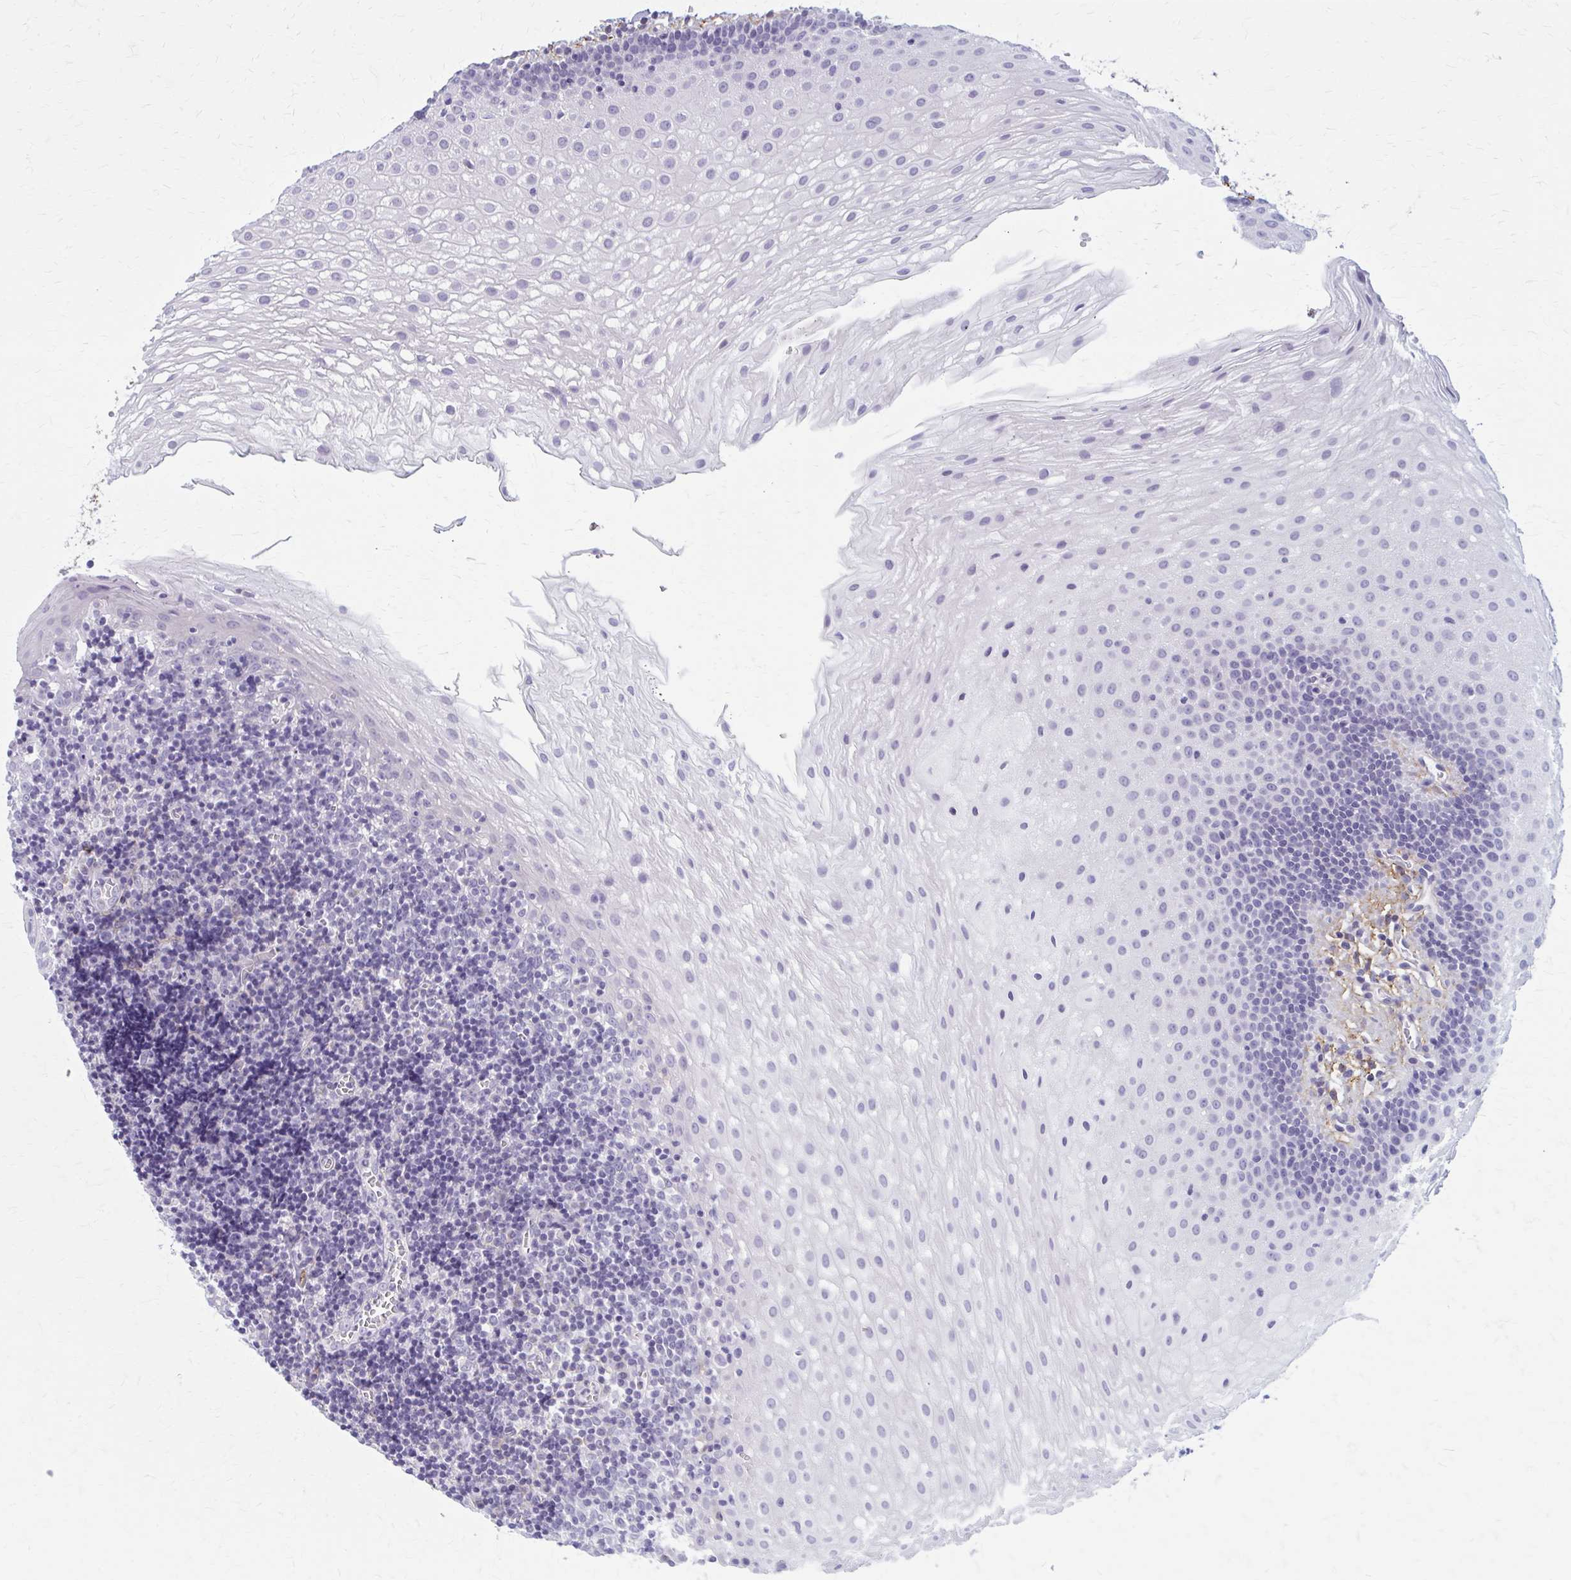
{"staining": {"intensity": "negative", "quantity": "none", "location": "none"}, "tissue": "oral mucosa", "cell_type": "Squamous epithelial cells", "image_type": "normal", "snomed": [{"axis": "morphology", "description": "Normal tissue, NOS"}, {"axis": "morphology", "description": "Squamous cell carcinoma, NOS"}, {"axis": "topography", "description": "Oral tissue"}, {"axis": "topography", "description": "Head-Neck"}], "caption": "IHC of normal oral mucosa exhibits no staining in squamous epithelial cells.", "gene": "AKAP12", "patient": {"sex": "male", "age": 58}}